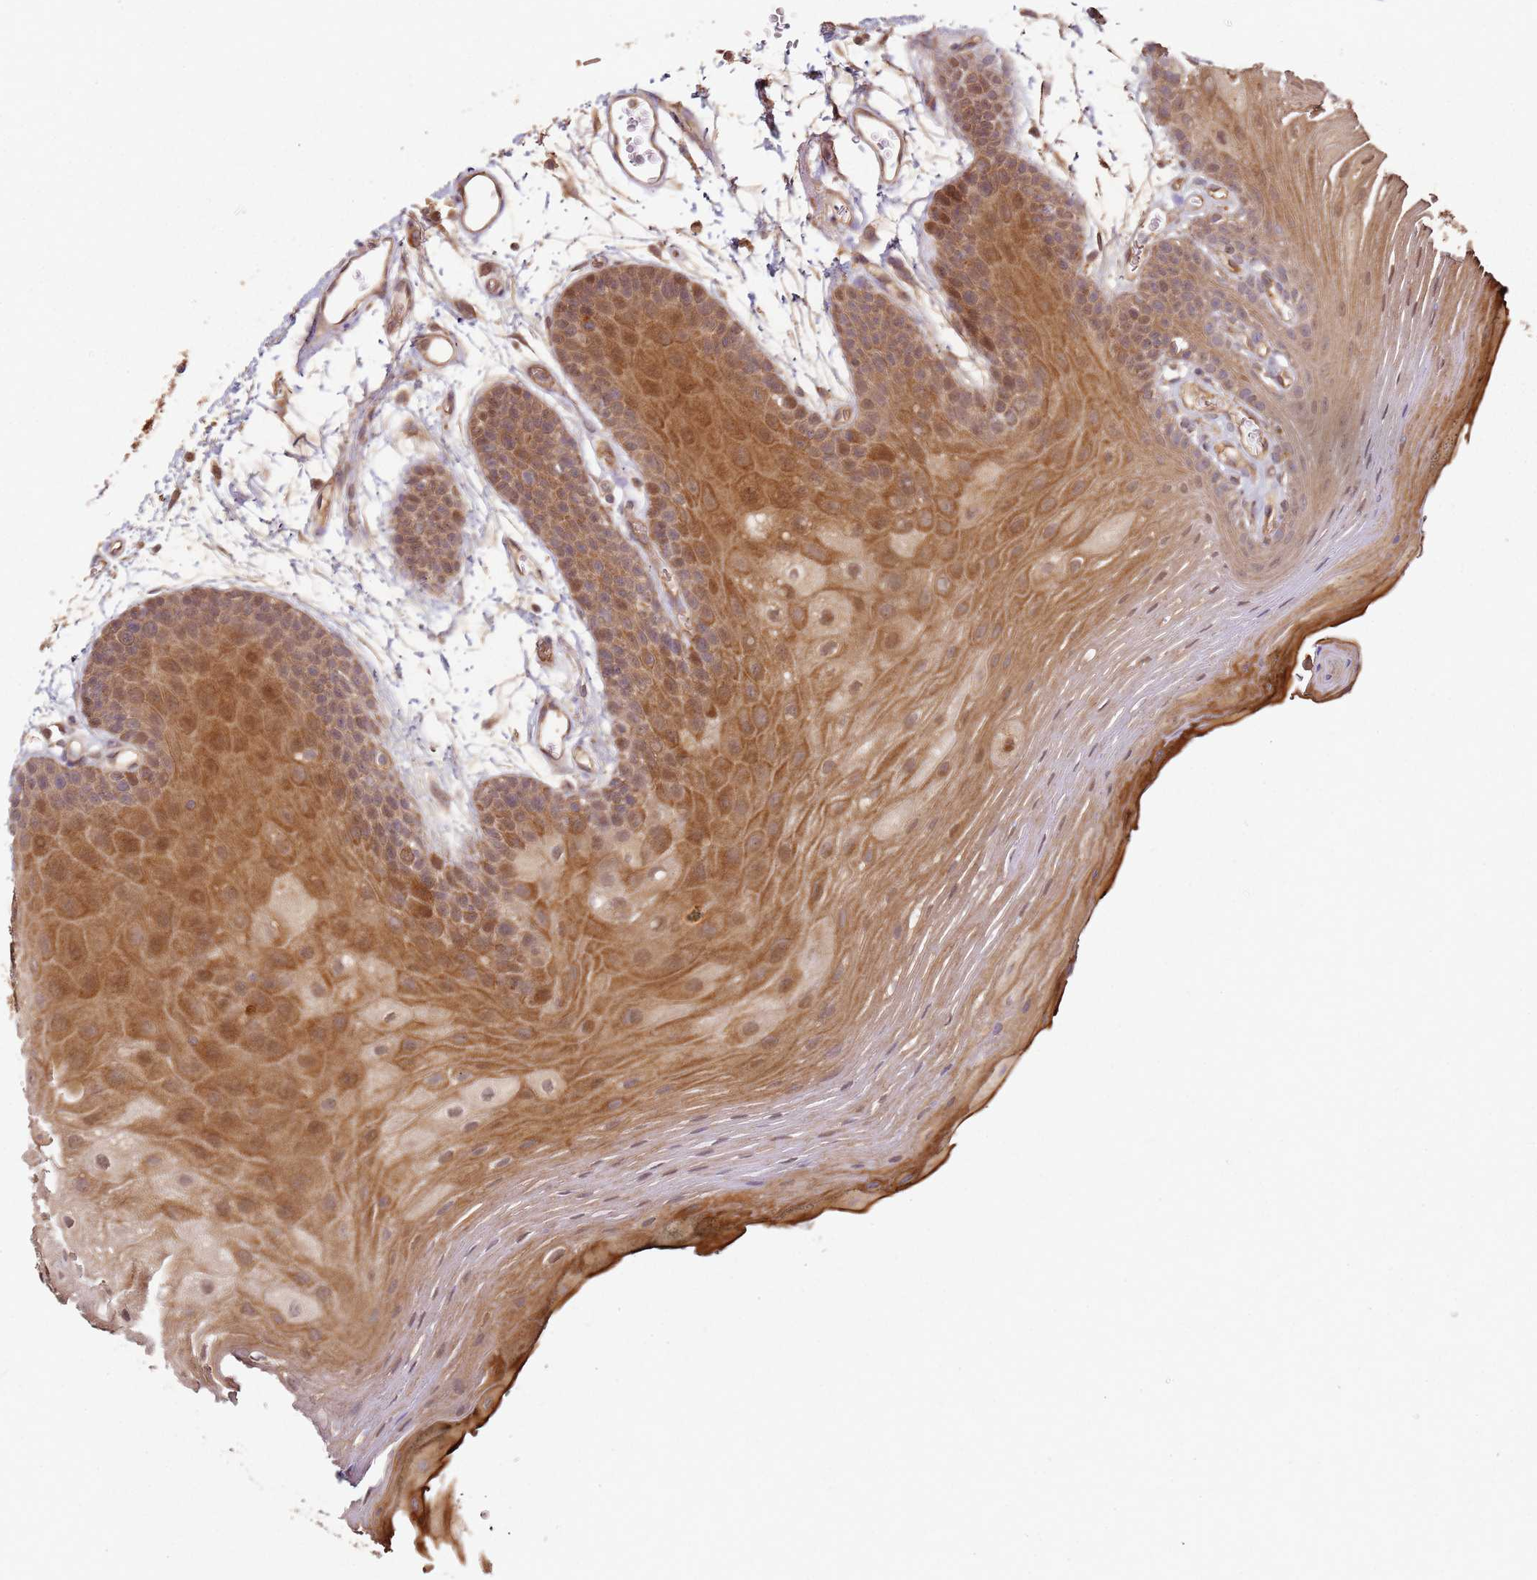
{"staining": {"intensity": "moderate", "quantity": ">75%", "location": "cytoplasmic/membranous,nuclear"}, "tissue": "oral mucosa", "cell_type": "Squamous epithelial cells", "image_type": "normal", "snomed": [{"axis": "morphology", "description": "Normal tissue, NOS"}, {"axis": "topography", "description": "Oral tissue"}, {"axis": "topography", "description": "Tounge, NOS"}], "caption": "The histopathology image shows immunohistochemical staining of benign oral mucosa. There is moderate cytoplasmic/membranous,nuclear staining is present in approximately >75% of squamous epithelial cells.", "gene": "SCGB2B2", "patient": {"sex": "female", "age": 81}}